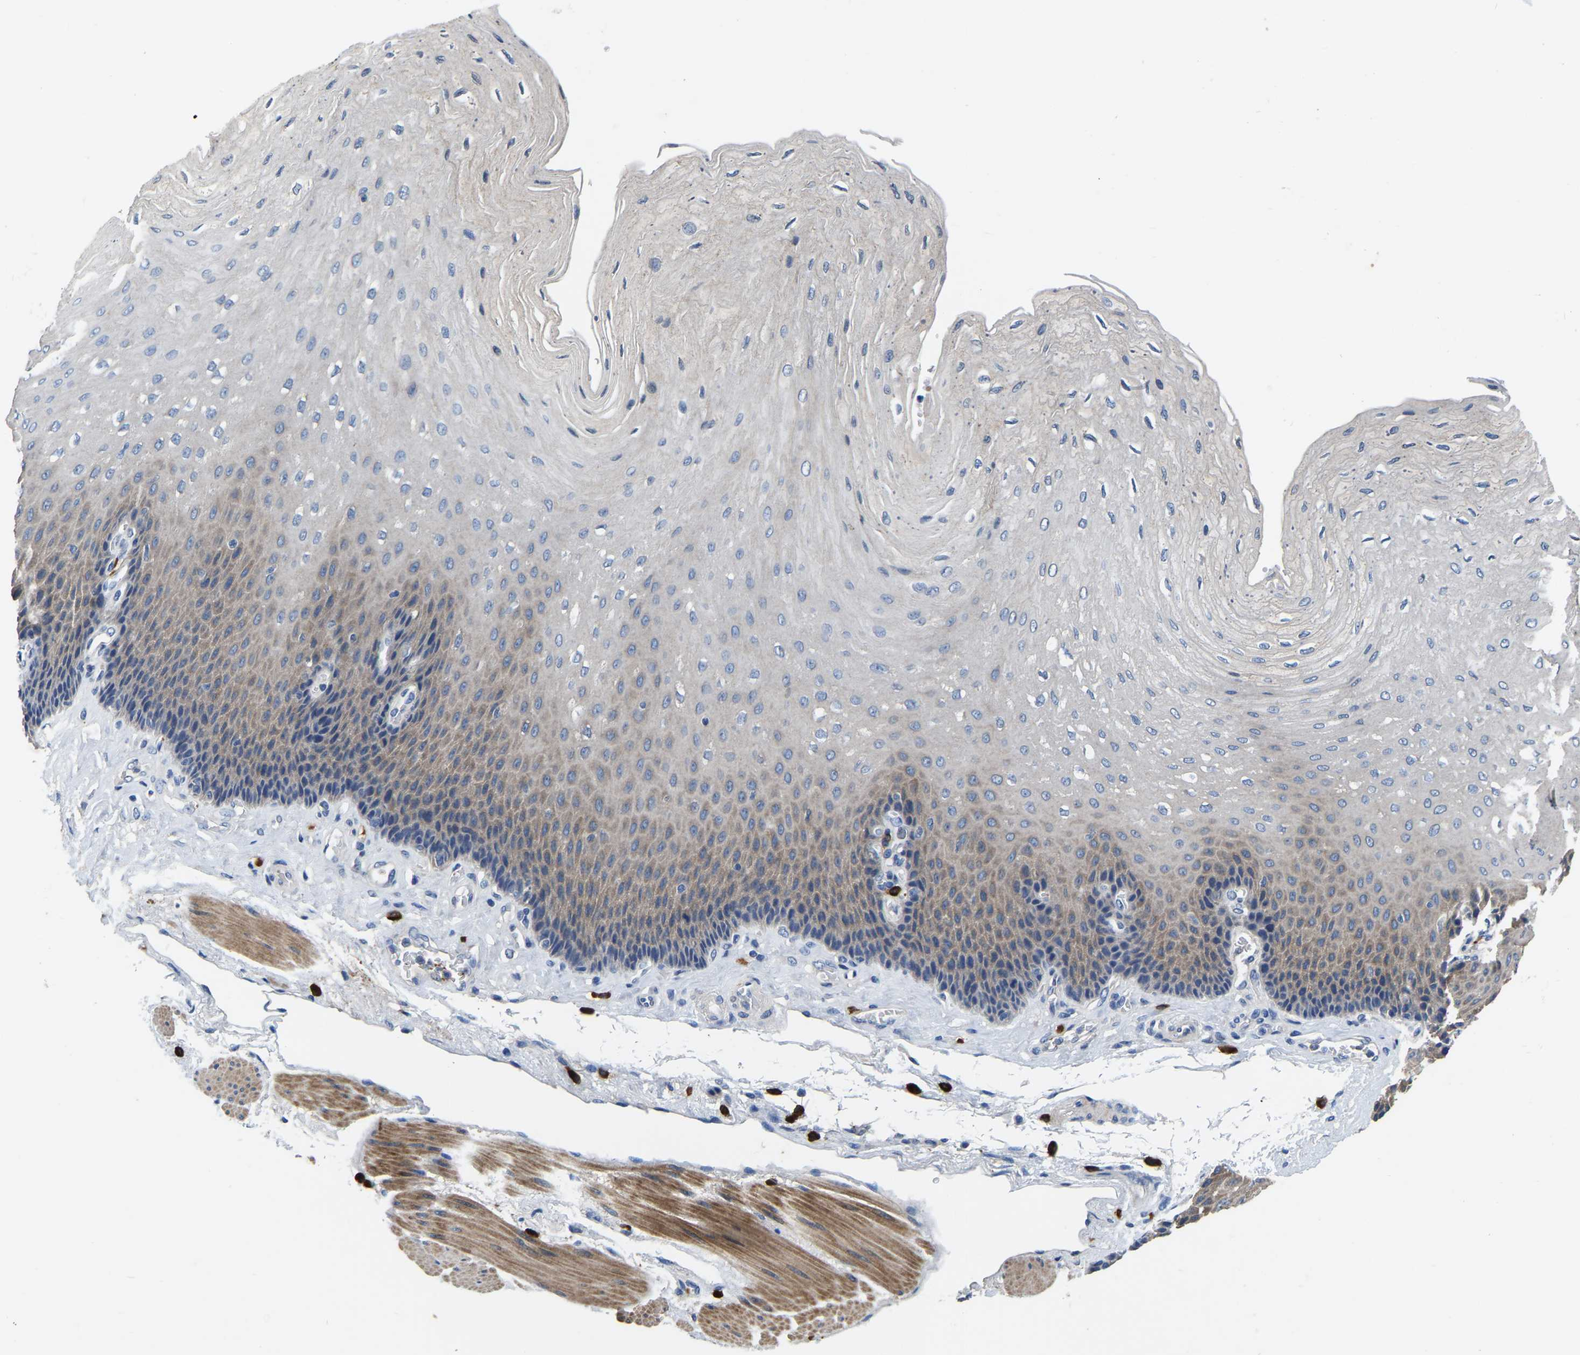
{"staining": {"intensity": "moderate", "quantity": "<25%", "location": "cytoplasmic/membranous"}, "tissue": "esophagus", "cell_type": "Squamous epithelial cells", "image_type": "normal", "snomed": [{"axis": "morphology", "description": "Normal tissue, NOS"}, {"axis": "topography", "description": "Esophagus"}], "caption": "A brown stain shows moderate cytoplasmic/membranous expression of a protein in squamous epithelial cells of unremarkable esophagus. (DAB (3,3'-diaminobenzidine) IHC with brightfield microscopy, high magnification).", "gene": "RAB27B", "patient": {"sex": "female", "age": 72}}